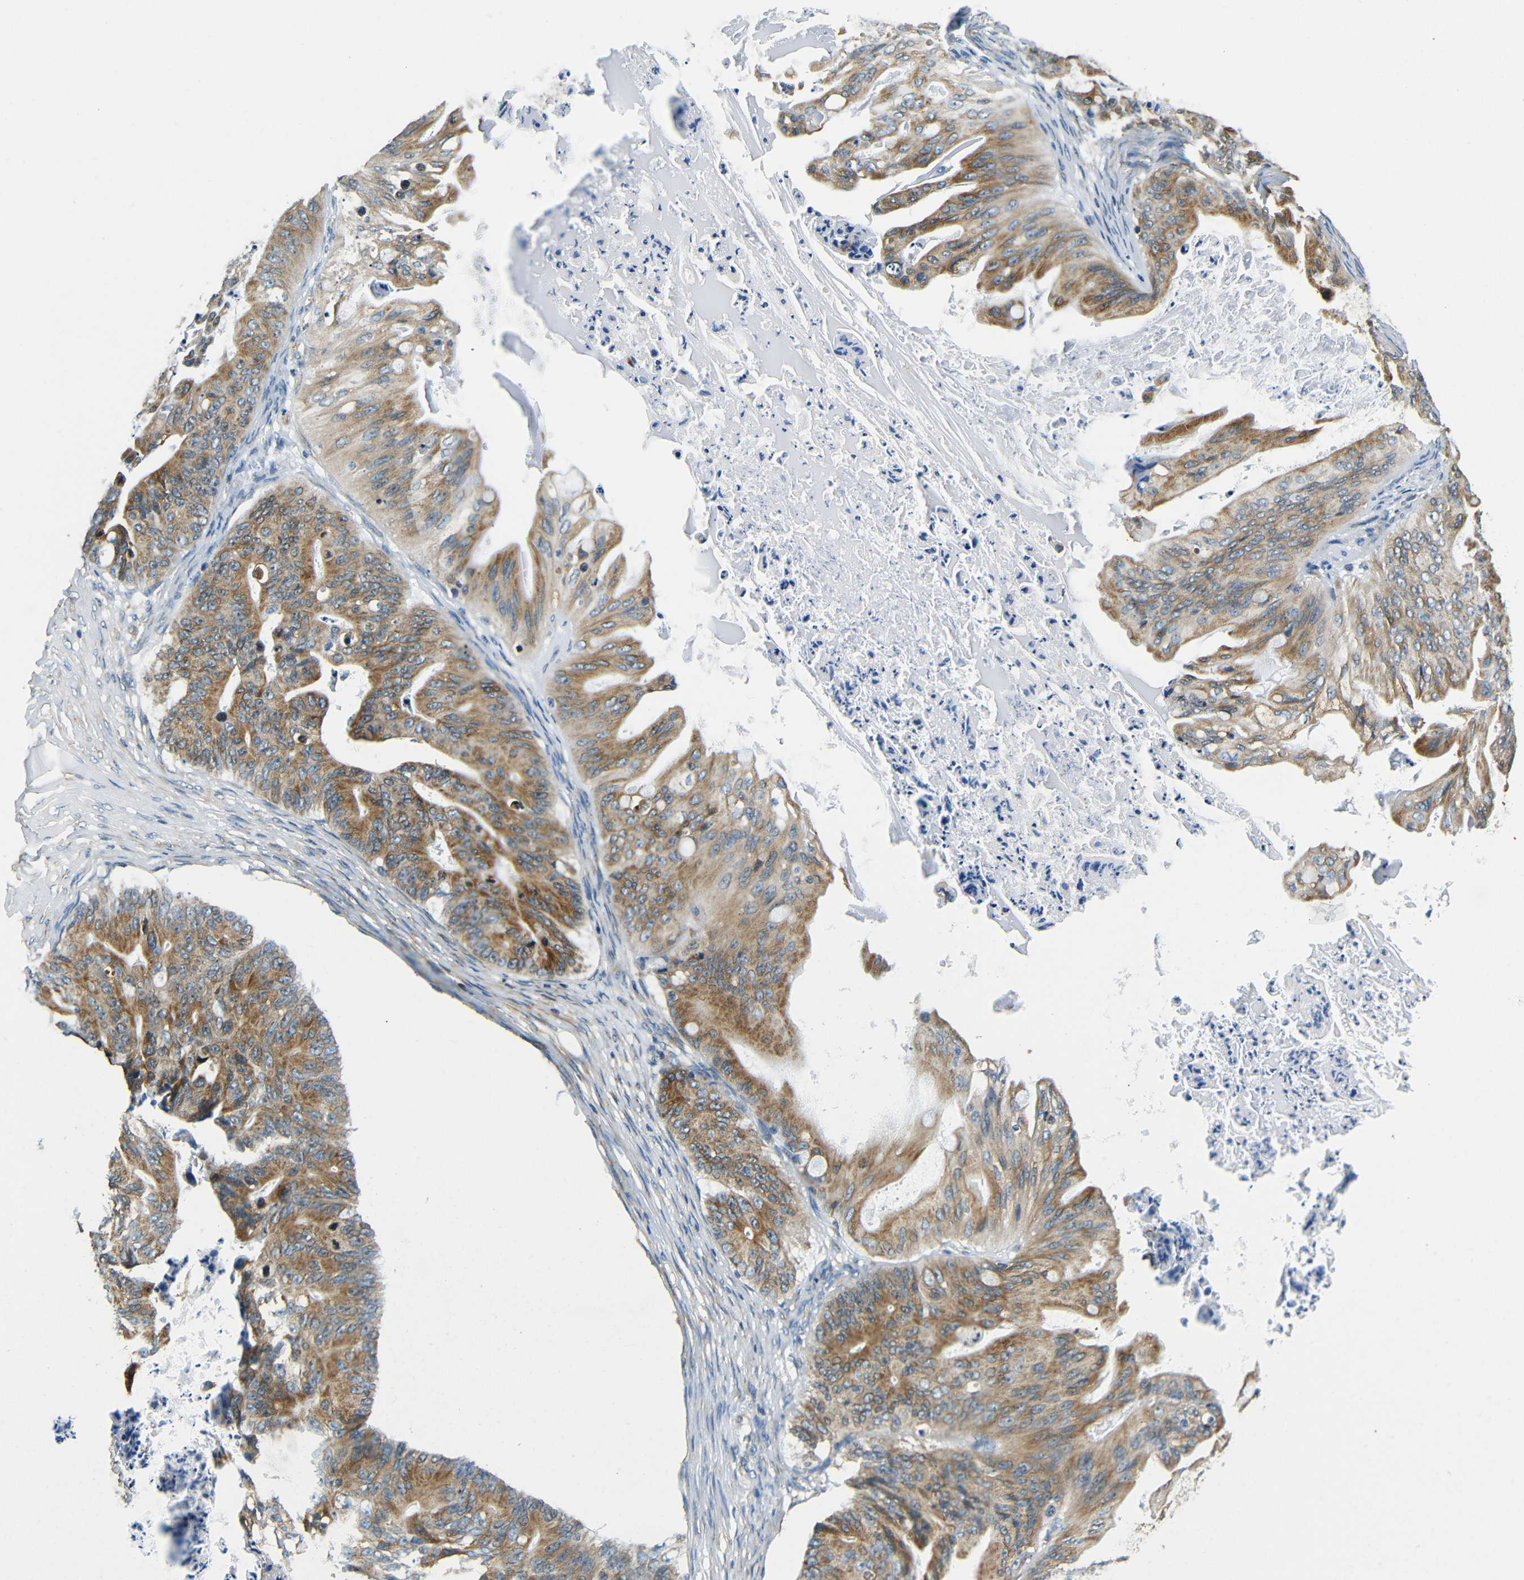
{"staining": {"intensity": "strong", "quantity": ">75%", "location": "cytoplasmic/membranous"}, "tissue": "ovarian cancer", "cell_type": "Tumor cells", "image_type": "cancer", "snomed": [{"axis": "morphology", "description": "Cystadenocarcinoma, mucinous, NOS"}, {"axis": "topography", "description": "Ovary"}], "caption": "Immunohistochemistry of ovarian cancer demonstrates high levels of strong cytoplasmic/membranous positivity in about >75% of tumor cells. (Brightfield microscopy of DAB IHC at high magnification).", "gene": "VAPB", "patient": {"sex": "female", "age": 37}}